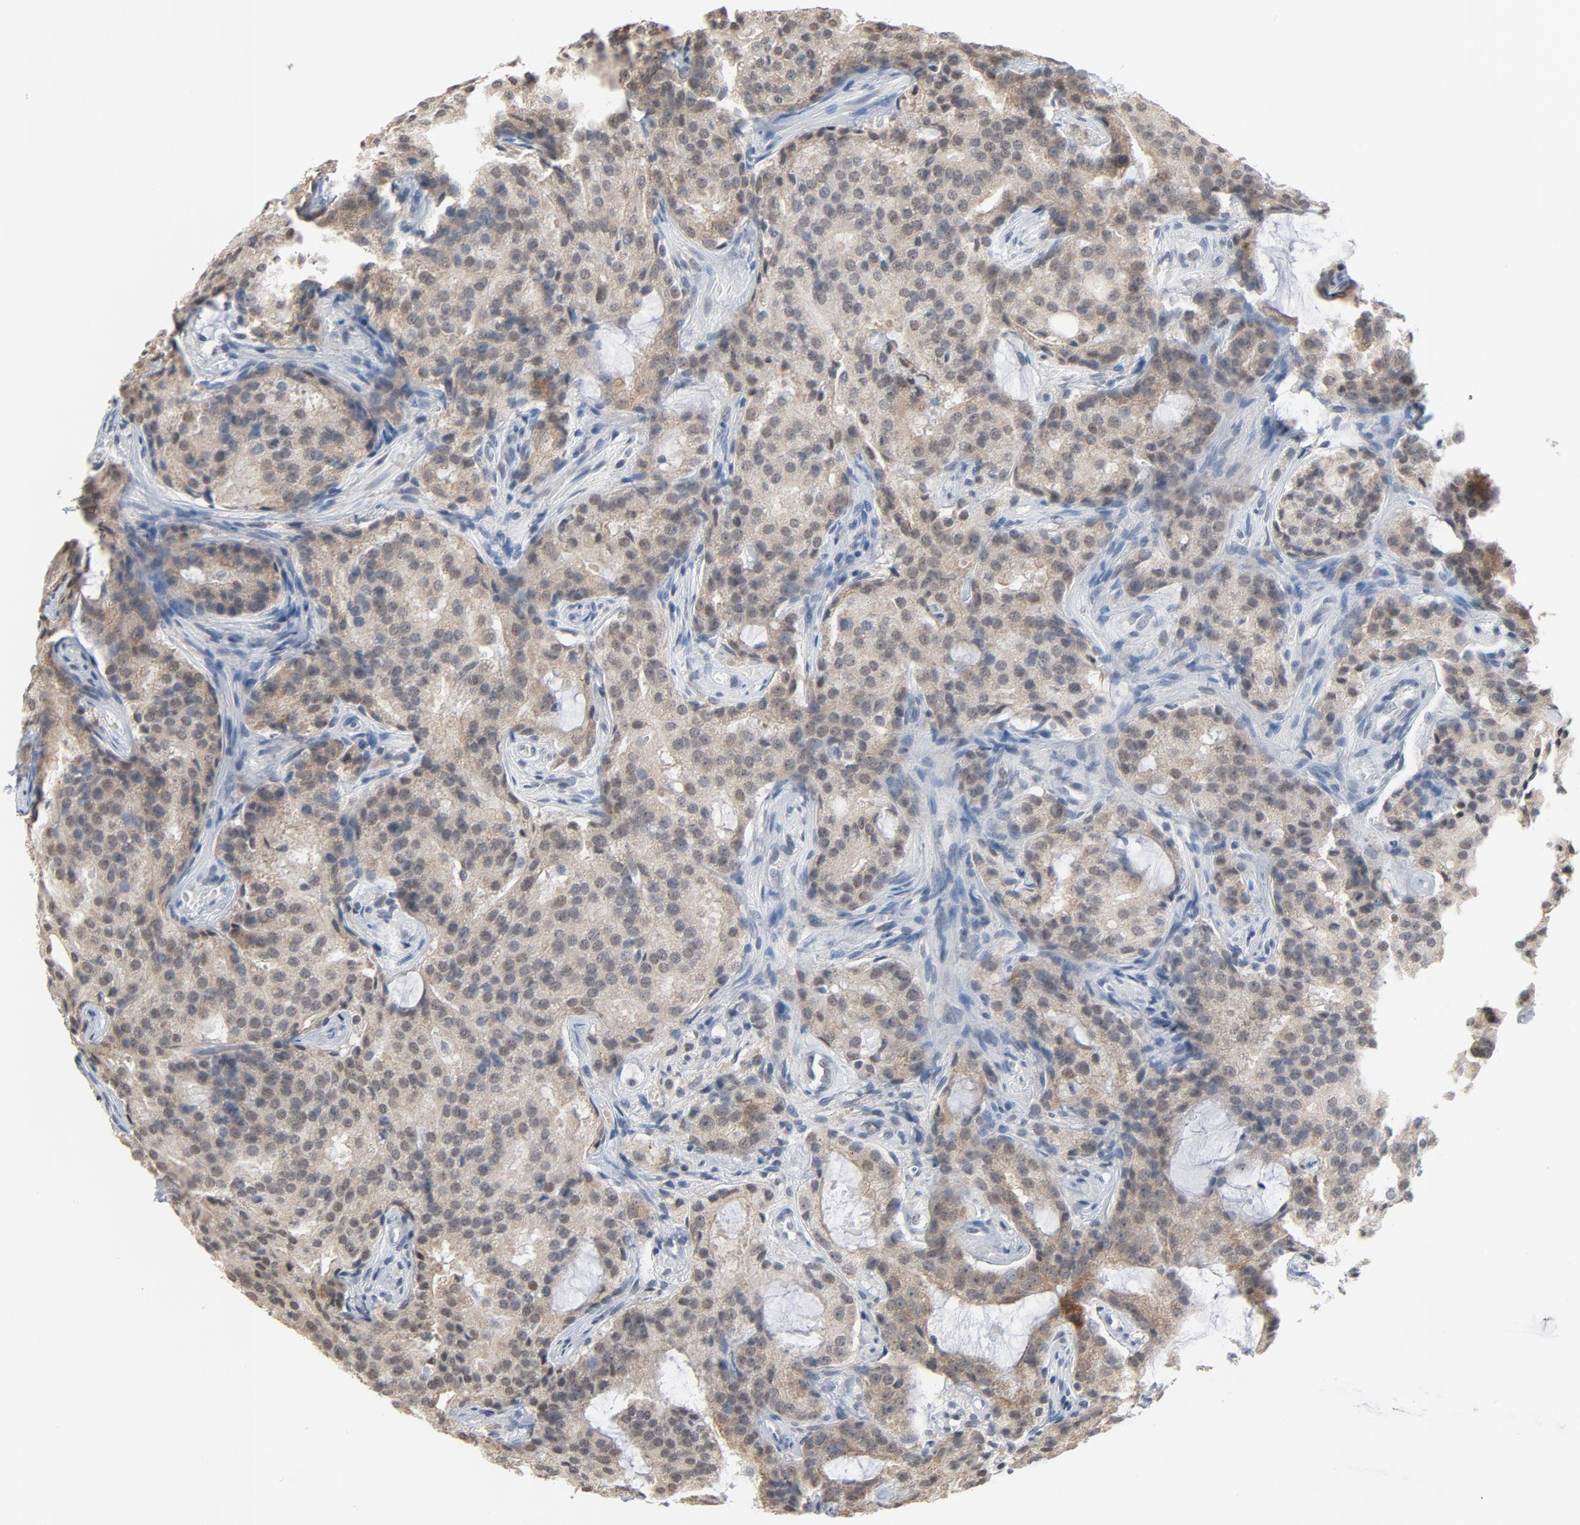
{"staining": {"intensity": "weak", "quantity": ">75%", "location": "cytoplasmic/membranous"}, "tissue": "prostate cancer", "cell_type": "Tumor cells", "image_type": "cancer", "snomed": [{"axis": "morphology", "description": "Adenocarcinoma, High grade"}, {"axis": "topography", "description": "Prostate"}], "caption": "A low amount of weak cytoplasmic/membranous expression is appreciated in about >75% of tumor cells in prostate cancer tissue. The protein is stained brown, and the nuclei are stained in blue (DAB (3,3'-diaminobenzidine) IHC with brightfield microscopy, high magnification).", "gene": "ITPR3", "patient": {"sex": "male", "age": 72}}